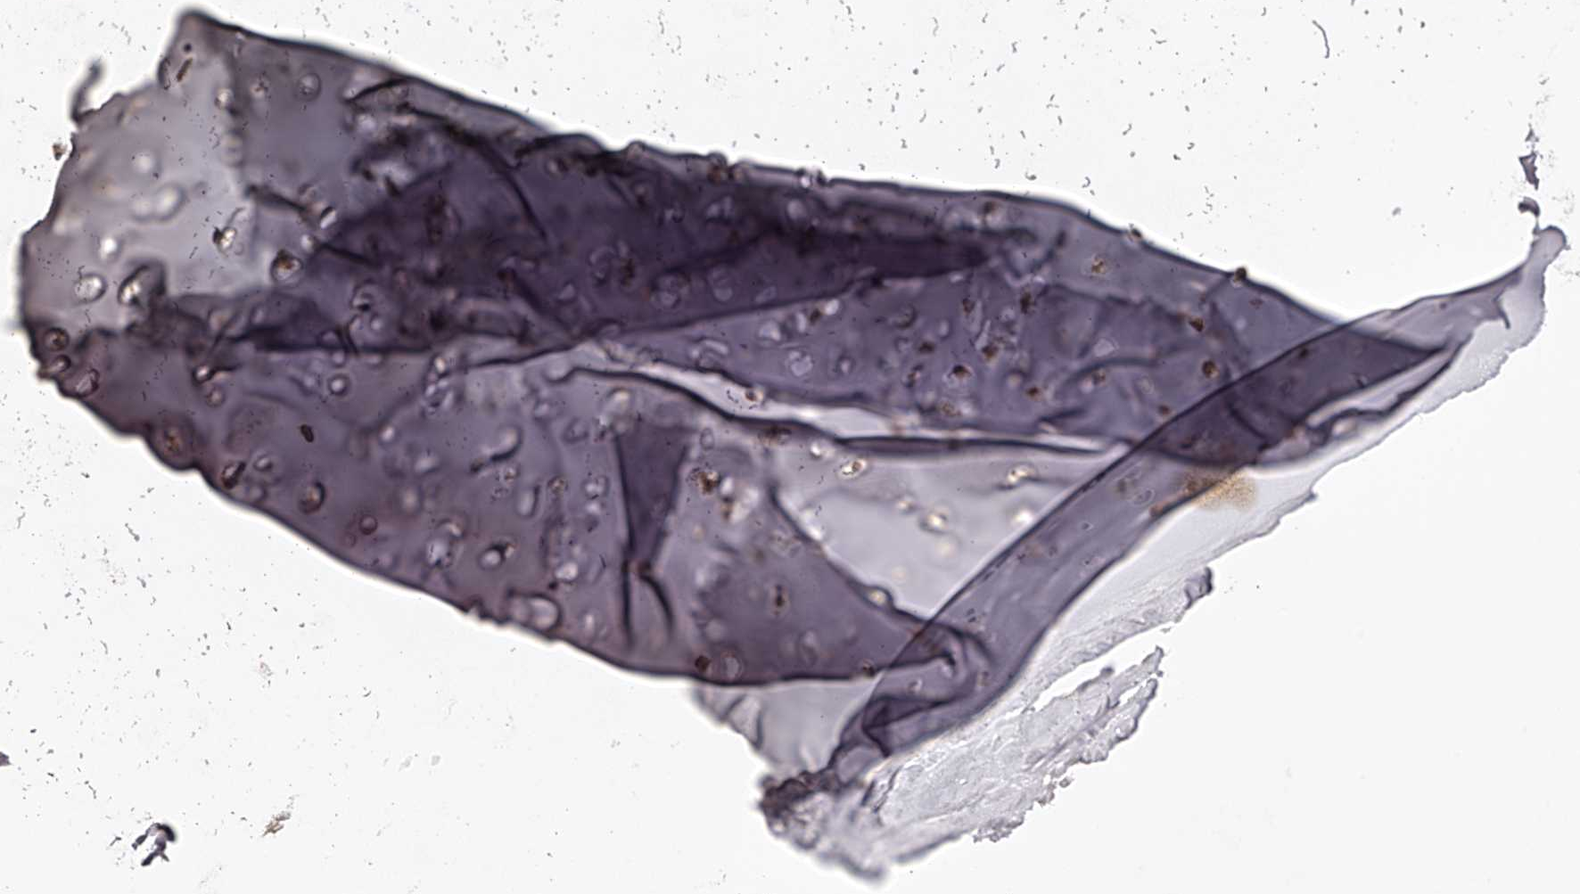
{"staining": {"intensity": "weak", "quantity": "25%-75%", "location": "cytoplasmic/membranous"}, "tissue": "adipose tissue", "cell_type": "Adipocytes", "image_type": "normal", "snomed": [{"axis": "morphology", "description": "Normal tissue, NOS"}, {"axis": "morphology", "description": "Basal cell carcinoma"}, {"axis": "topography", "description": "Cartilage tissue"}, {"axis": "topography", "description": "Nasopharynx"}, {"axis": "topography", "description": "Oral tissue"}], "caption": "Unremarkable adipose tissue was stained to show a protein in brown. There is low levels of weak cytoplasmic/membranous staining in about 25%-75% of adipocytes. (Stains: DAB in brown, nuclei in blue, Microscopy: brightfield microscopy at high magnification).", "gene": "TNN", "patient": {"sex": "female", "age": 77}}